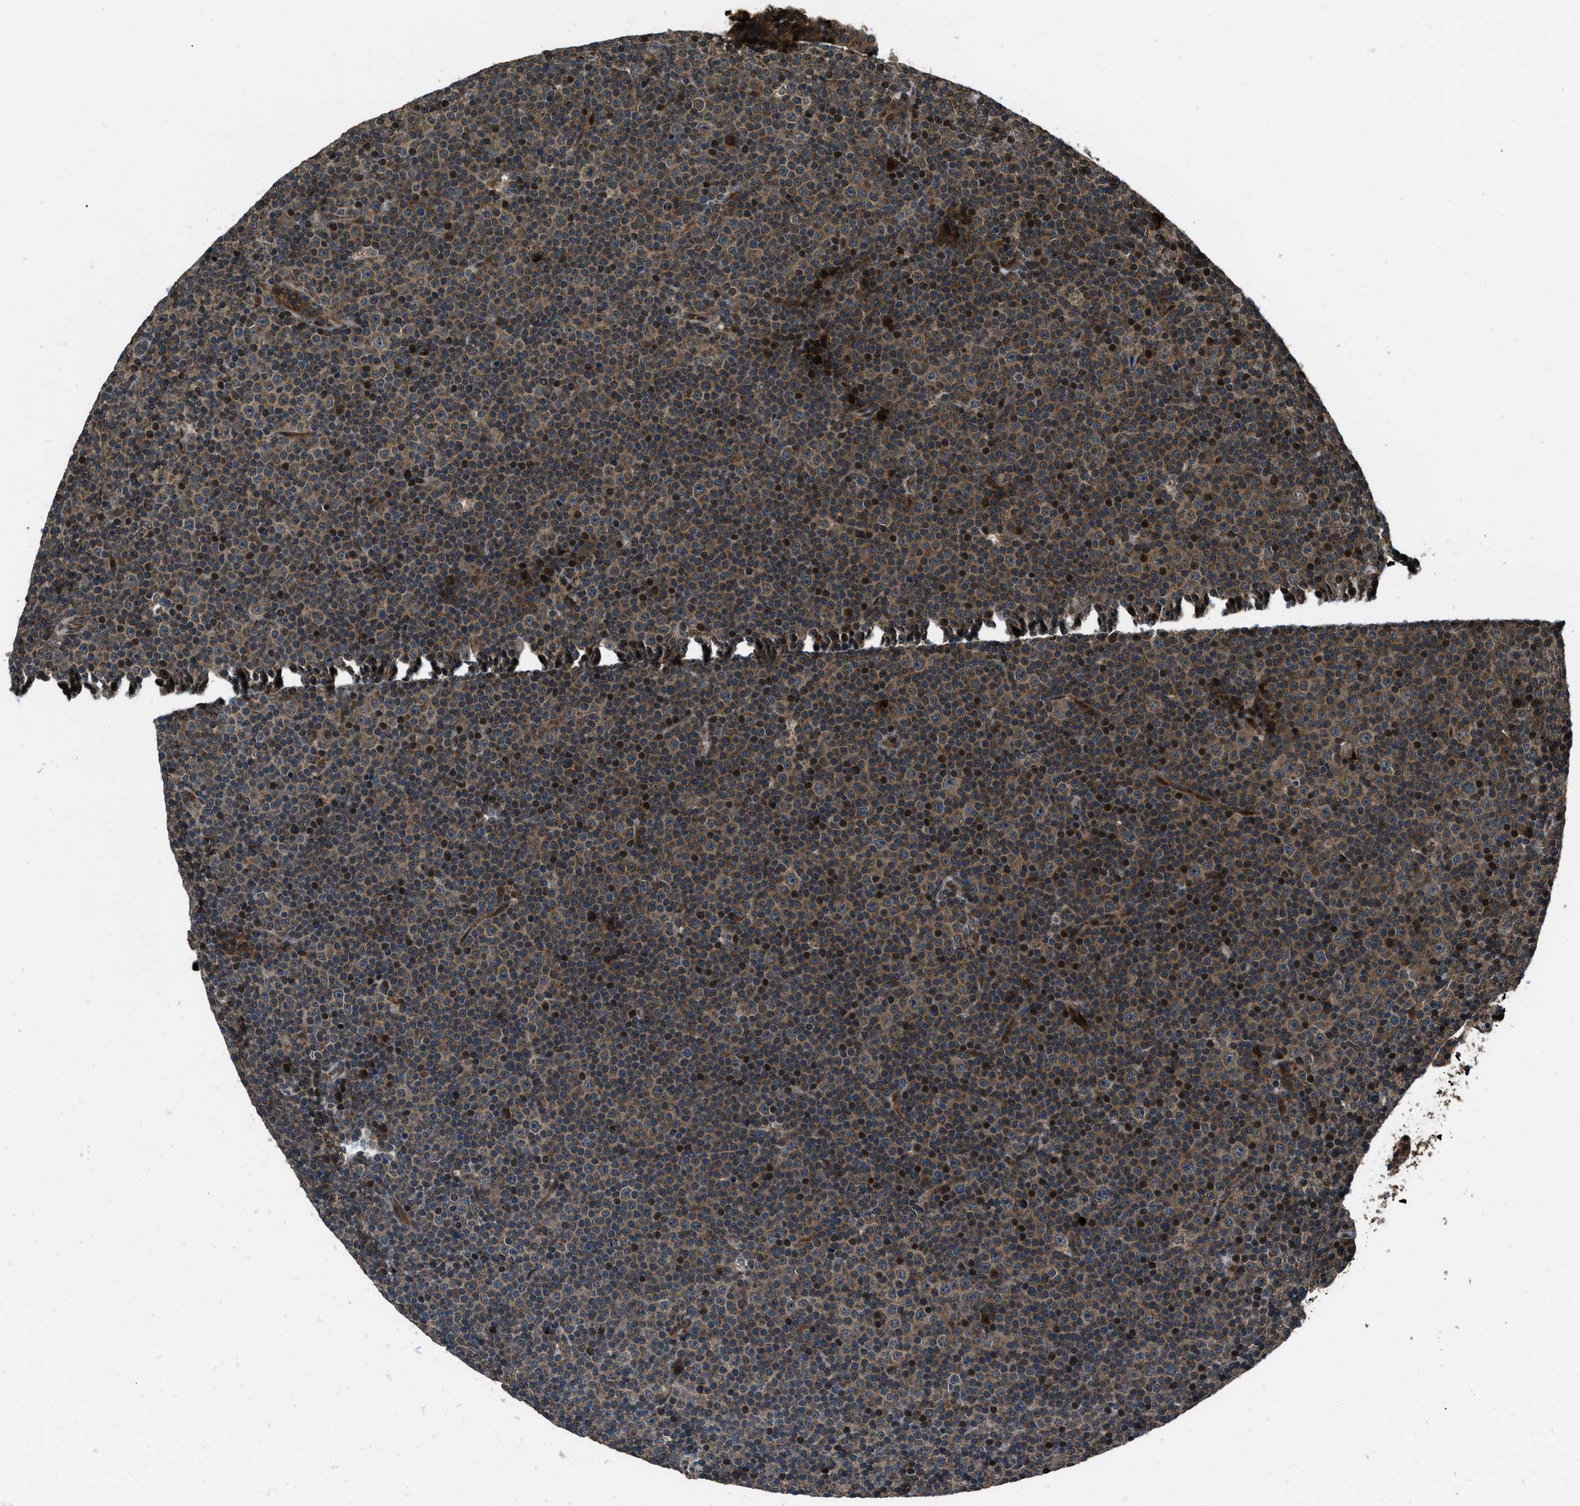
{"staining": {"intensity": "strong", "quantity": "25%-75%", "location": "cytoplasmic/membranous,nuclear"}, "tissue": "lymphoma", "cell_type": "Tumor cells", "image_type": "cancer", "snomed": [{"axis": "morphology", "description": "Malignant lymphoma, non-Hodgkin's type, Low grade"}, {"axis": "topography", "description": "Lymph node"}], "caption": "Lymphoma stained for a protein (brown) shows strong cytoplasmic/membranous and nuclear positive expression in approximately 25%-75% of tumor cells.", "gene": "IRAK4", "patient": {"sex": "female", "age": 67}}